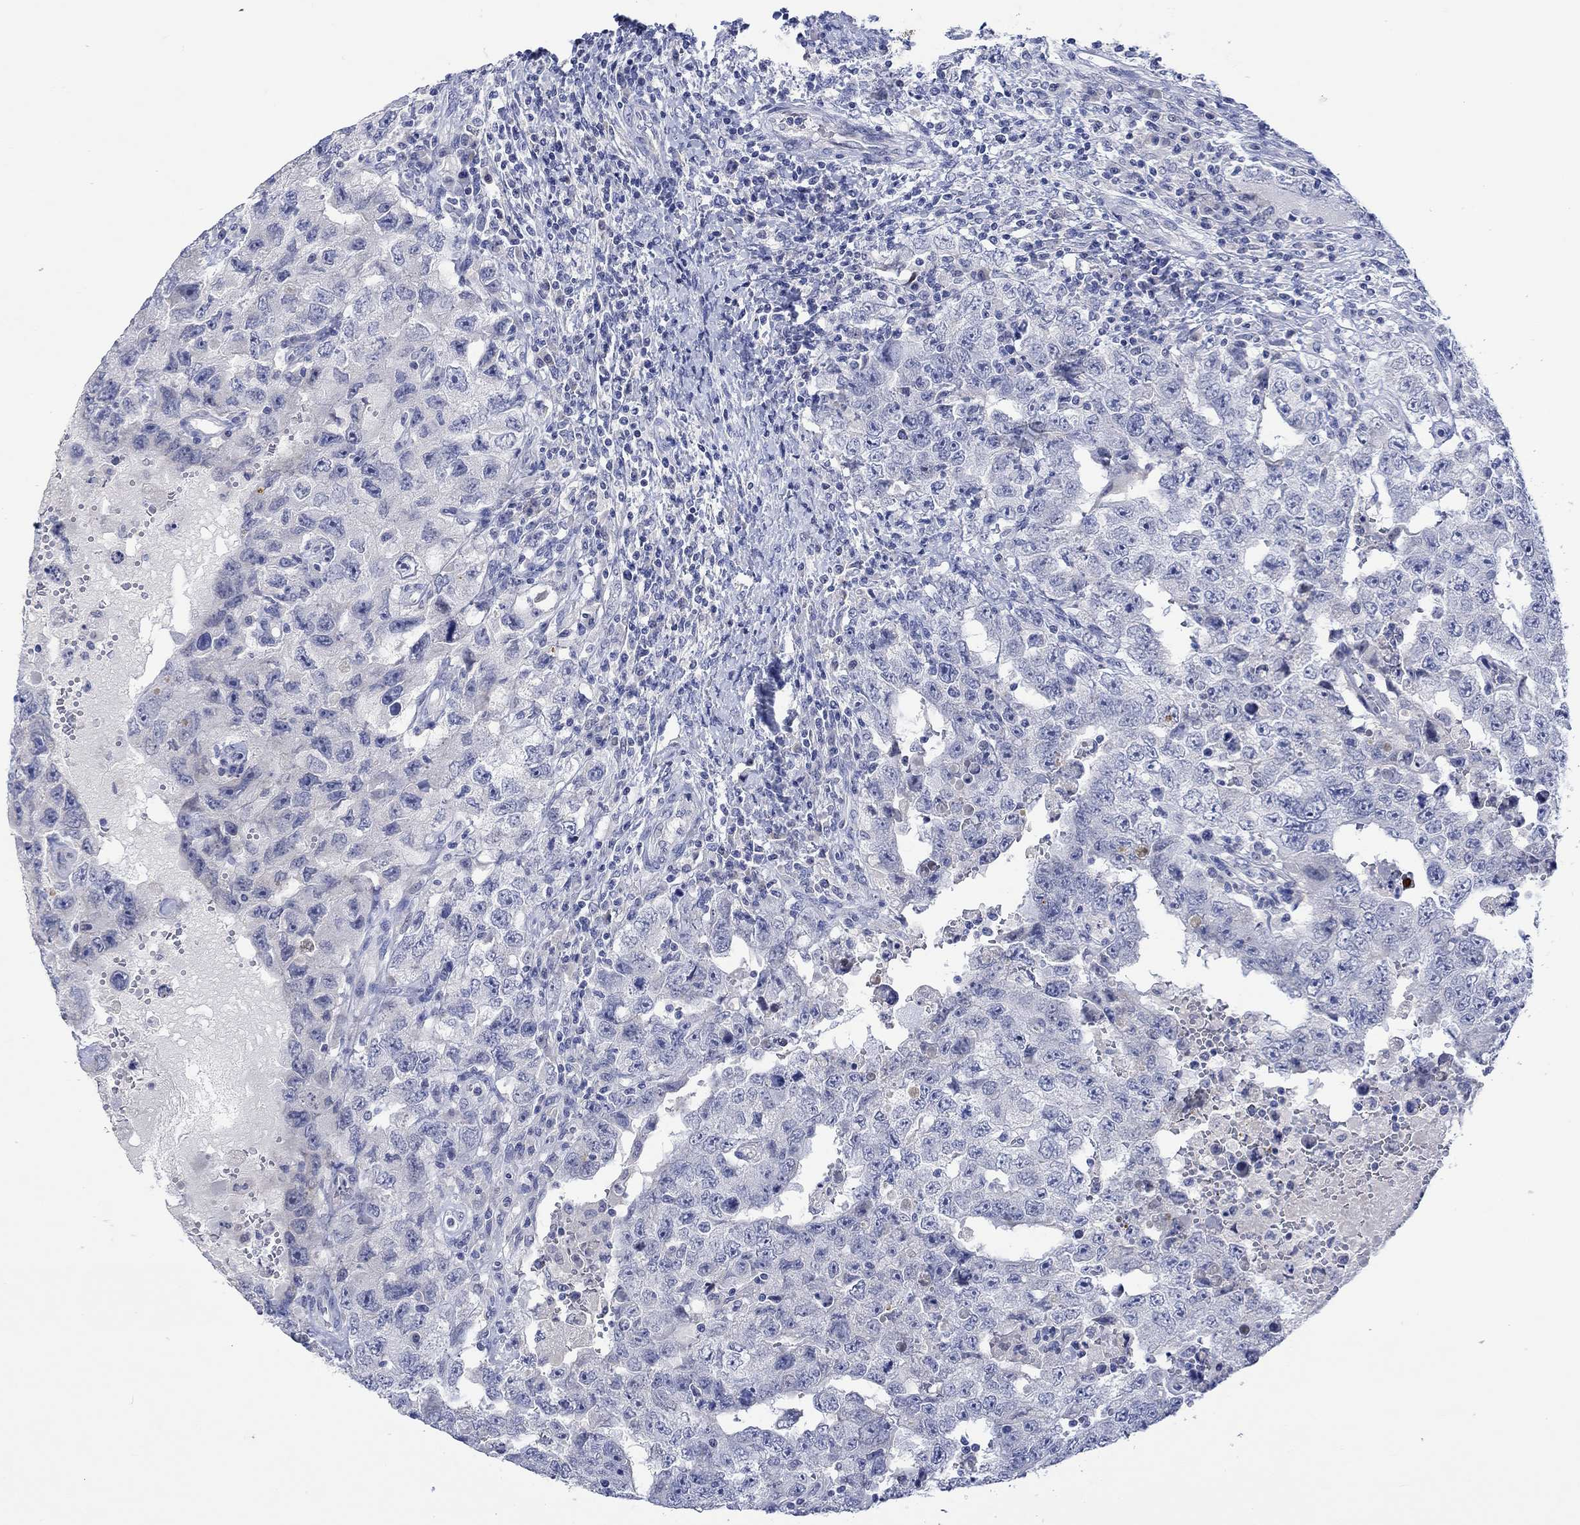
{"staining": {"intensity": "negative", "quantity": "none", "location": "none"}, "tissue": "testis cancer", "cell_type": "Tumor cells", "image_type": "cancer", "snomed": [{"axis": "morphology", "description": "Carcinoma, Embryonal, NOS"}, {"axis": "topography", "description": "Testis"}], "caption": "IHC of human testis cancer (embryonal carcinoma) displays no expression in tumor cells.", "gene": "DLK1", "patient": {"sex": "male", "age": 26}}